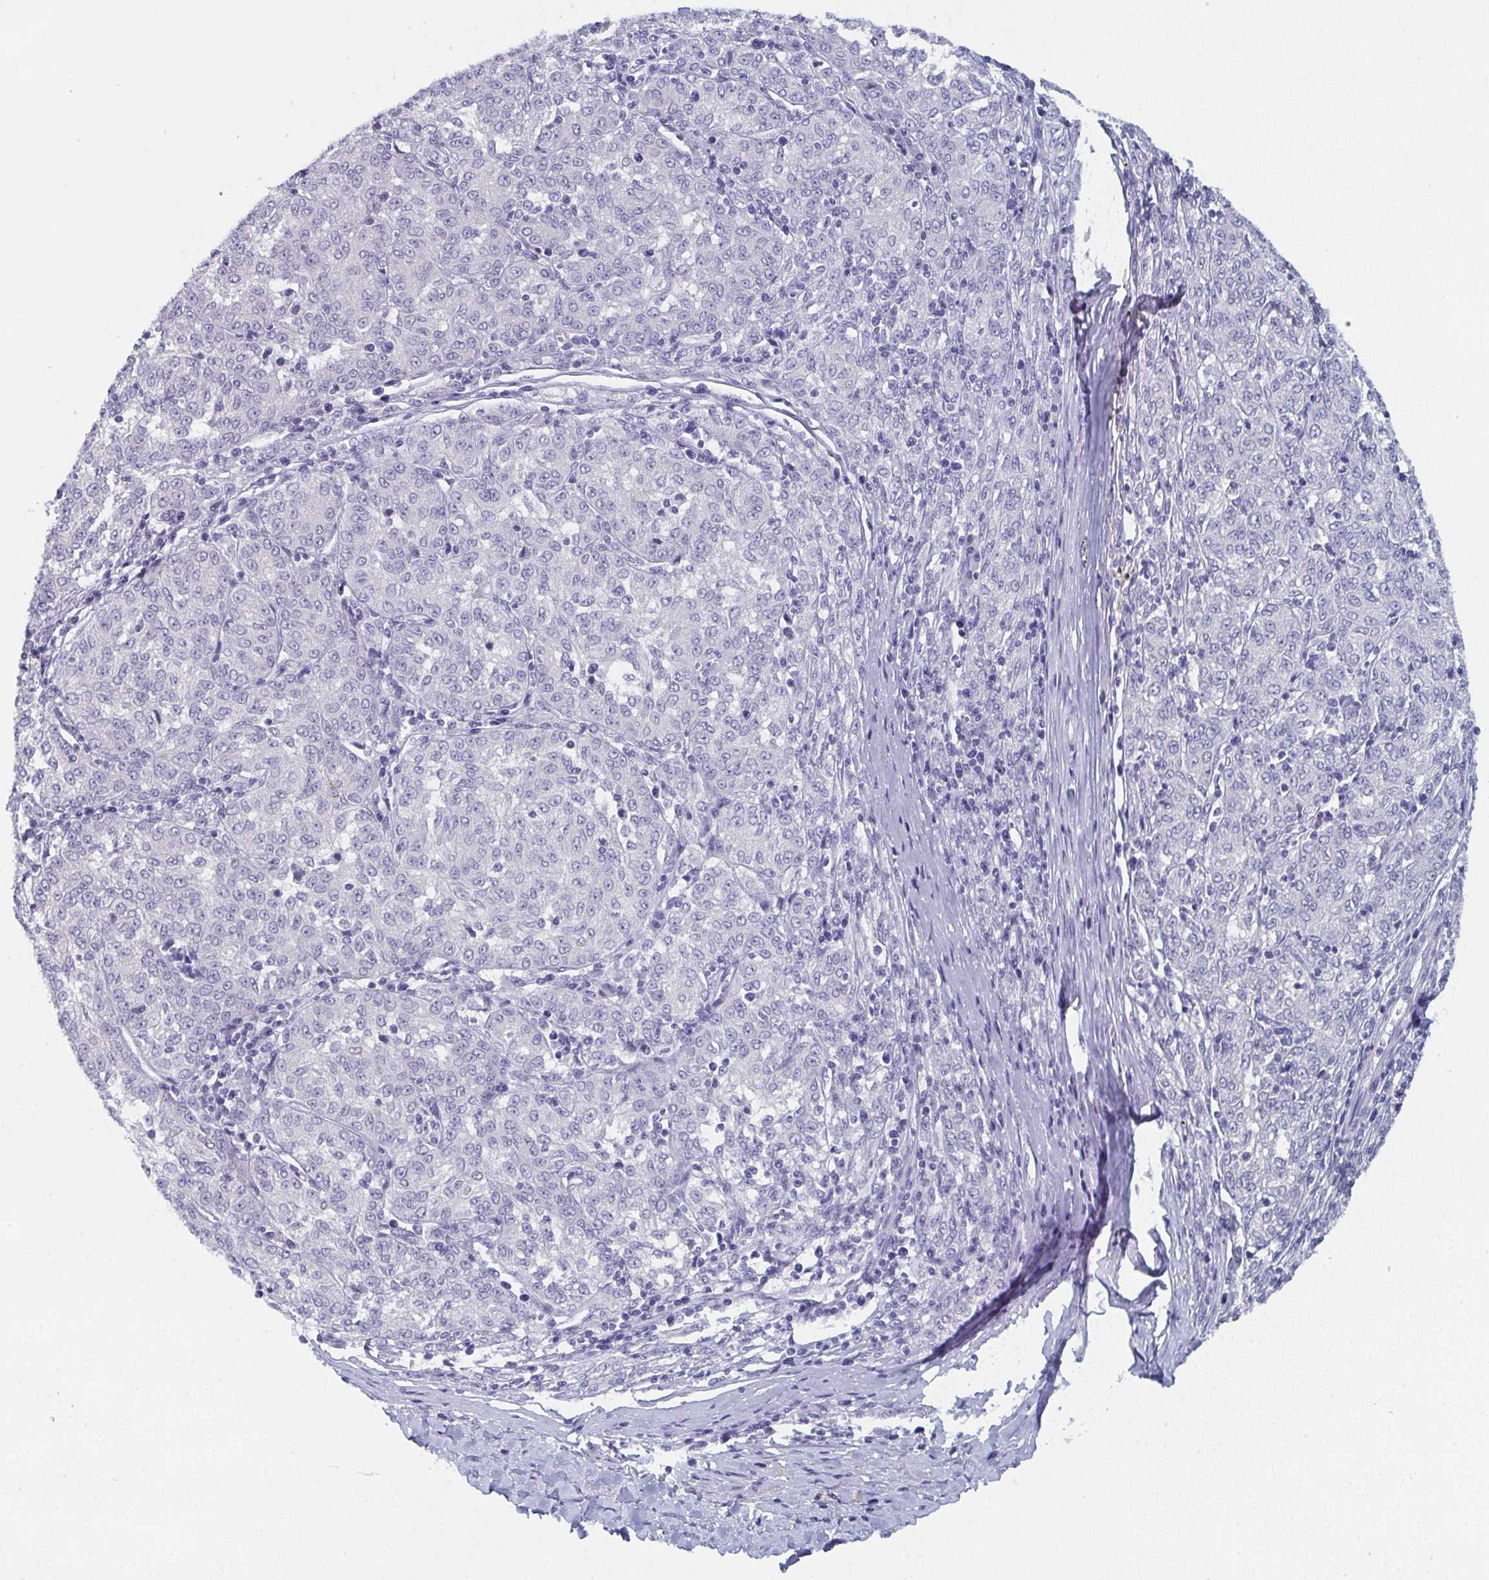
{"staining": {"intensity": "negative", "quantity": "none", "location": "none"}, "tissue": "melanoma", "cell_type": "Tumor cells", "image_type": "cancer", "snomed": [{"axis": "morphology", "description": "Malignant melanoma, NOS"}, {"axis": "topography", "description": "Skin"}], "caption": "This is an immunohistochemistry (IHC) micrograph of human melanoma. There is no expression in tumor cells.", "gene": "DYDC2", "patient": {"sex": "female", "age": 72}}